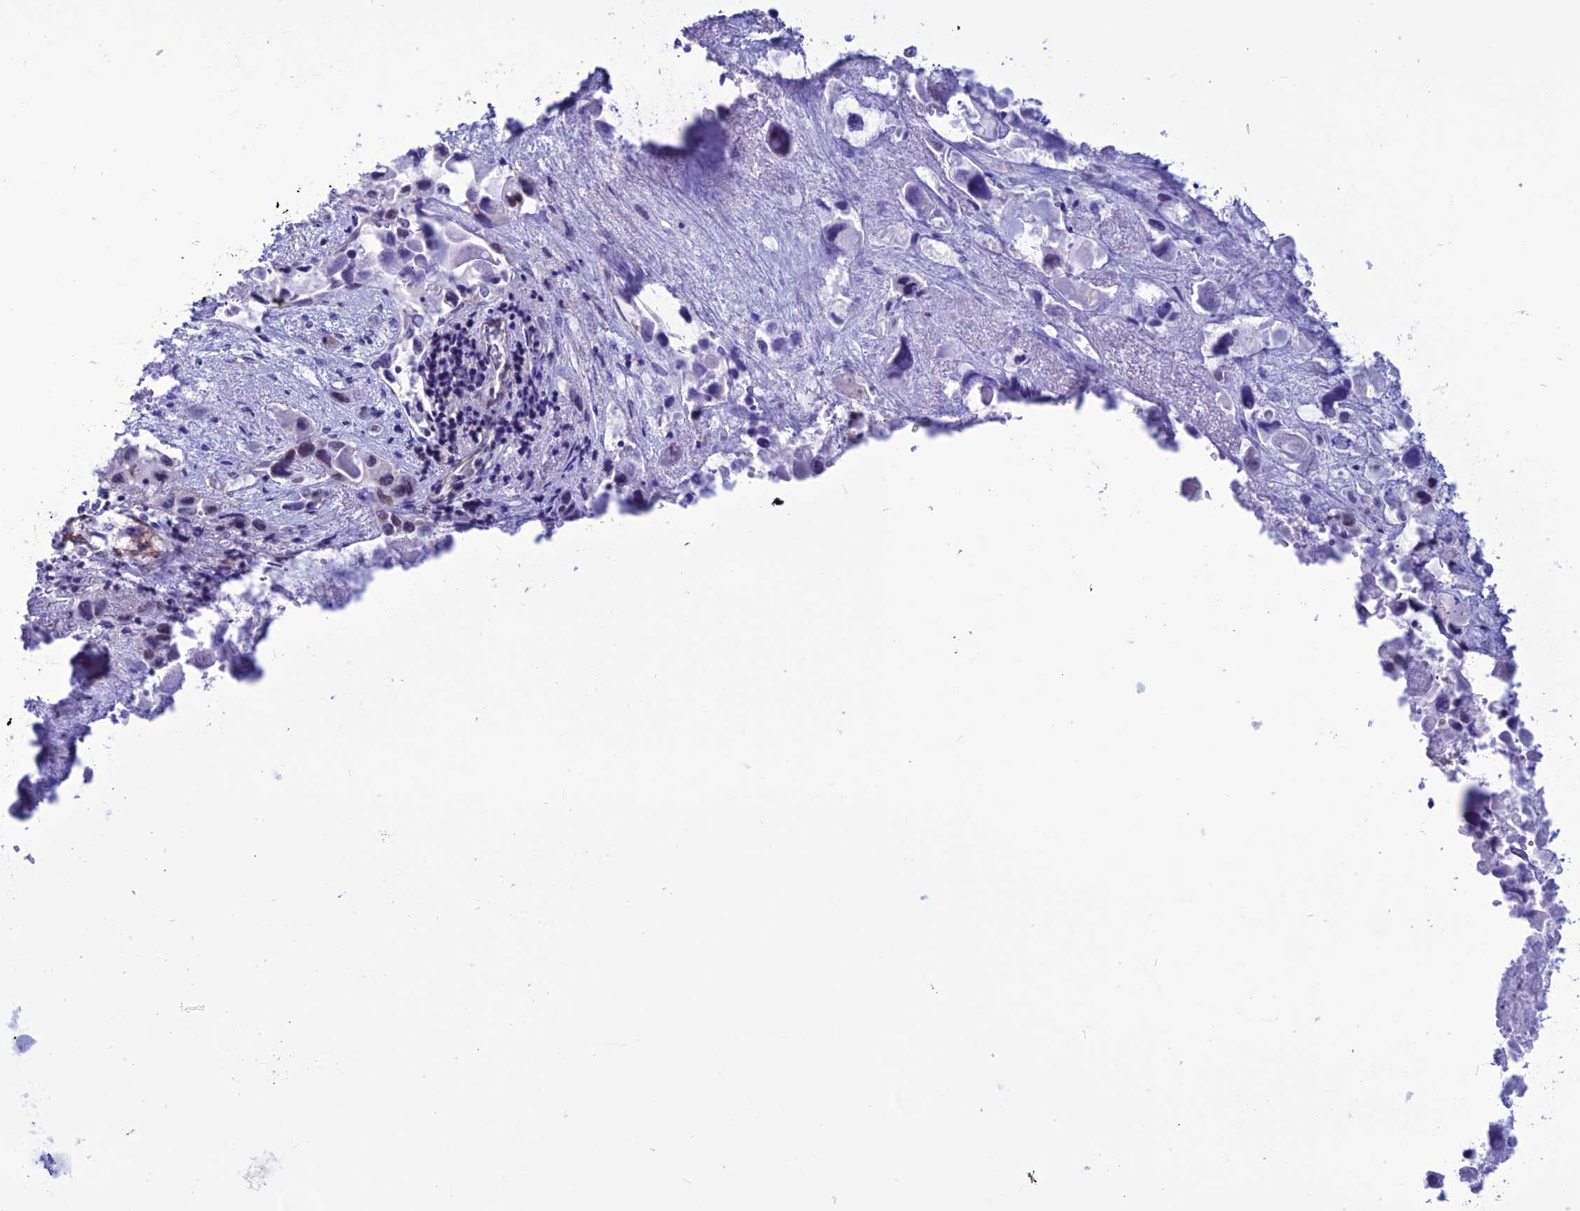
{"staining": {"intensity": "negative", "quantity": "none", "location": "none"}, "tissue": "pancreatic cancer", "cell_type": "Tumor cells", "image_type": "cancer", "snomed": [{"axis": "morphology", "description": "Adenocarcinoma, NOS"}, {"axis": "topography", "description": "Pancreas"}], "caption": "This is an IHC photomicrograph of human pancreatic cancer (adenocarcinoma). There is no positivity in tumor cells.", "gene": "U2AF1", "patient": {"sex": "male", "age": 92}}